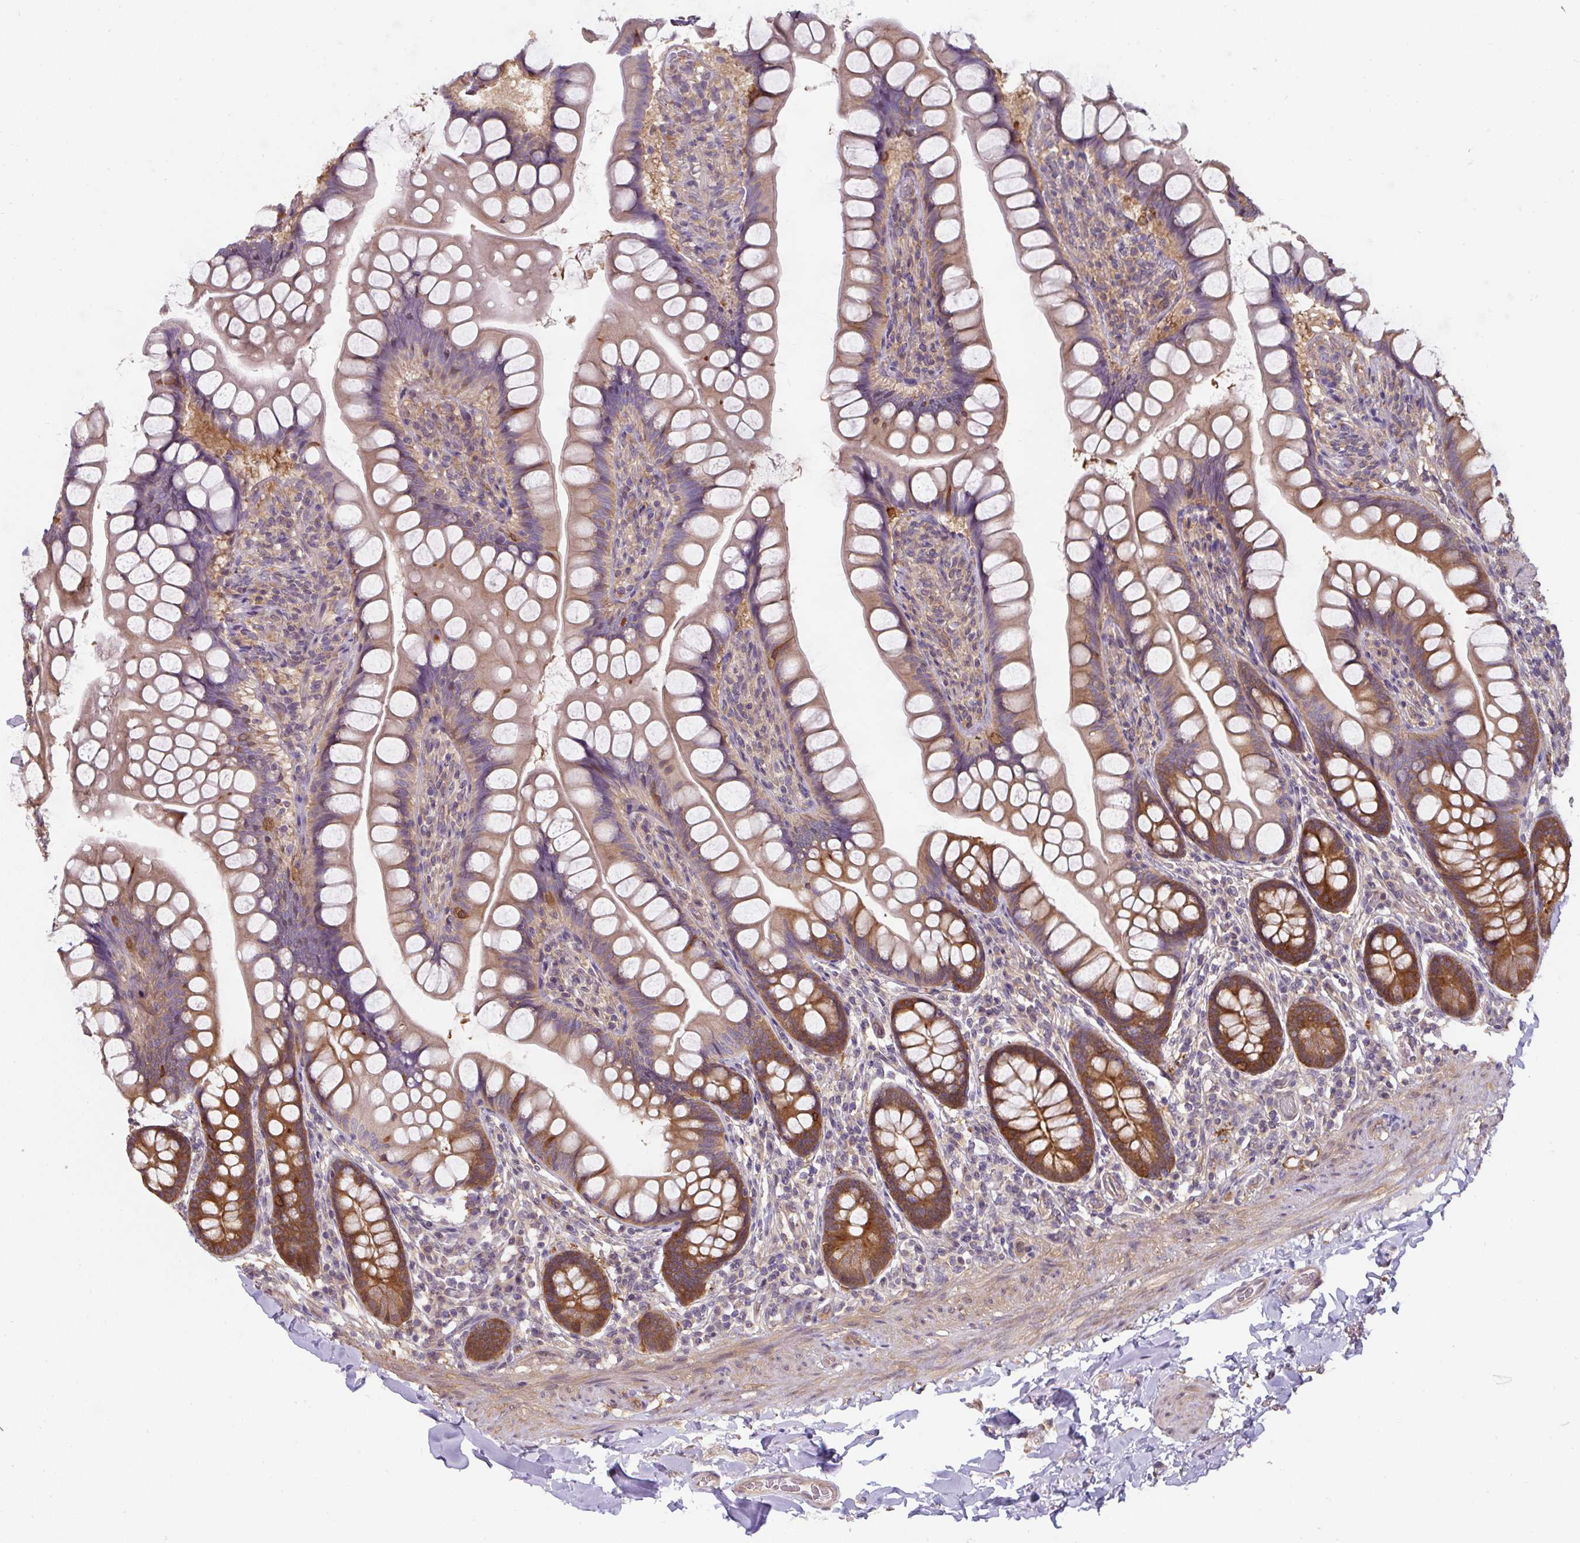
{"staining": {"intensity": "moderate", "quantity": ">75%", "location": "cytoplasmic/membranous"}, "tissue": "small intestine", "cell_type": "Glandular cells", "image_type": "normal", "snomed": [{"axis": "morphology", "description": "Normal tissue, NOS"}, {"axis": "topography", "description": "Small intestine"}], "caption": "Moderate cytoplasmic/membranous expression for a protein is identified in approximately >75% of glandular cells of benign small intestine using IHC.", "gene": "ST13", "patient": {"sex": "male", "age": 70}}